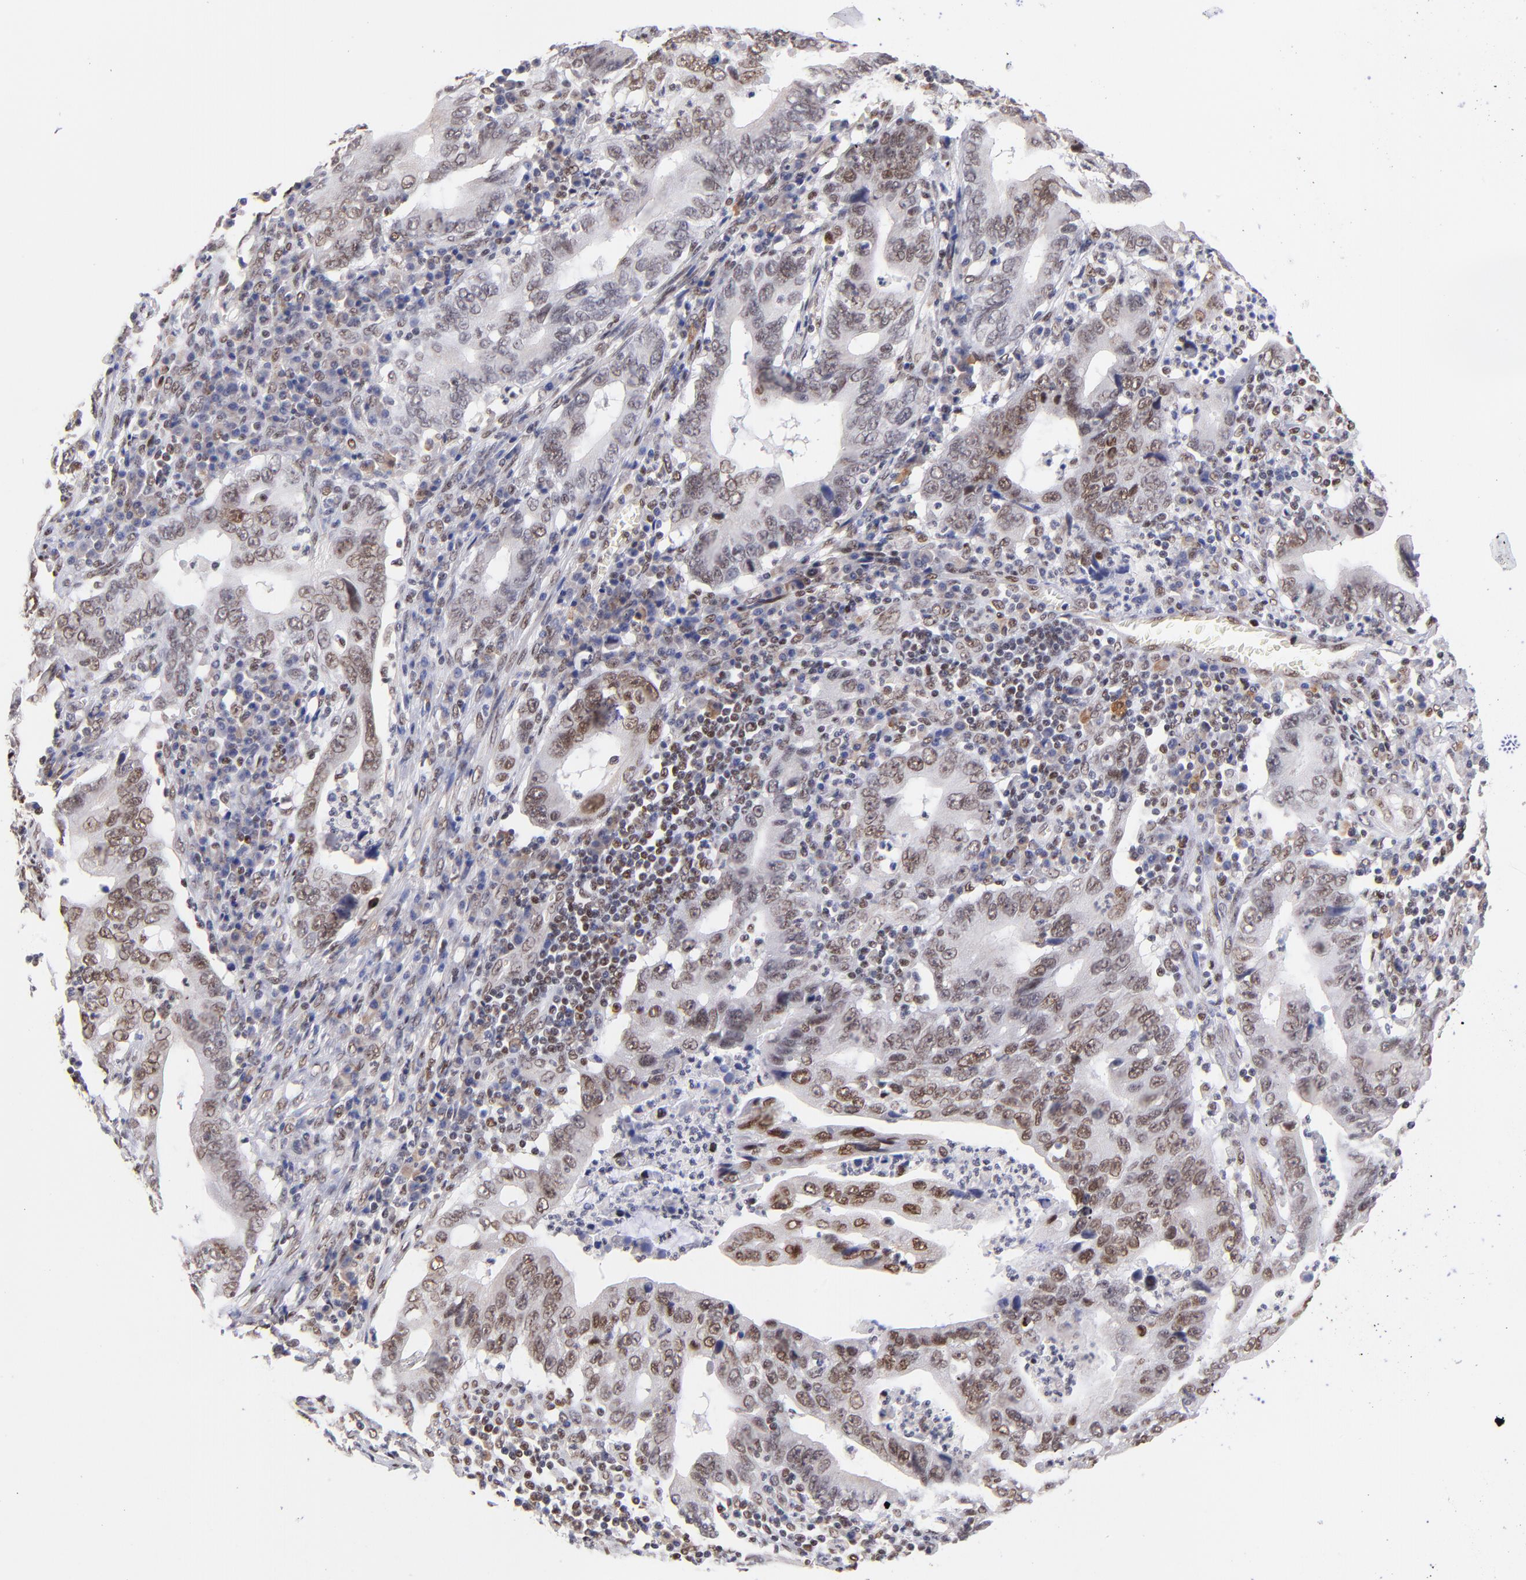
{"staining": {"intensity": "moderate", "quantity": ">75%", "location": "nuclear"}, "tissue": "stomach cancer", "cell_type": "Tumor cells", "image_type": "cancer", "snomed": [{"axis": "morphology", "description": "Adenocarcinoma, NOS"}, {"axis": "topography", "description": "Stomach, upper"}], "caption": "DAB (3,3'-diaminobenzidine) immunohistochemical staining of stomach cancer (adenocarcinoma) shows moderate nuclear protein staining in approximately >75% of tumor cells. (Brightfield microscopy of DAB IHC at high magnification).", "gene": "MIDEAS", "patient": {"sex": "male", "age": 63}}